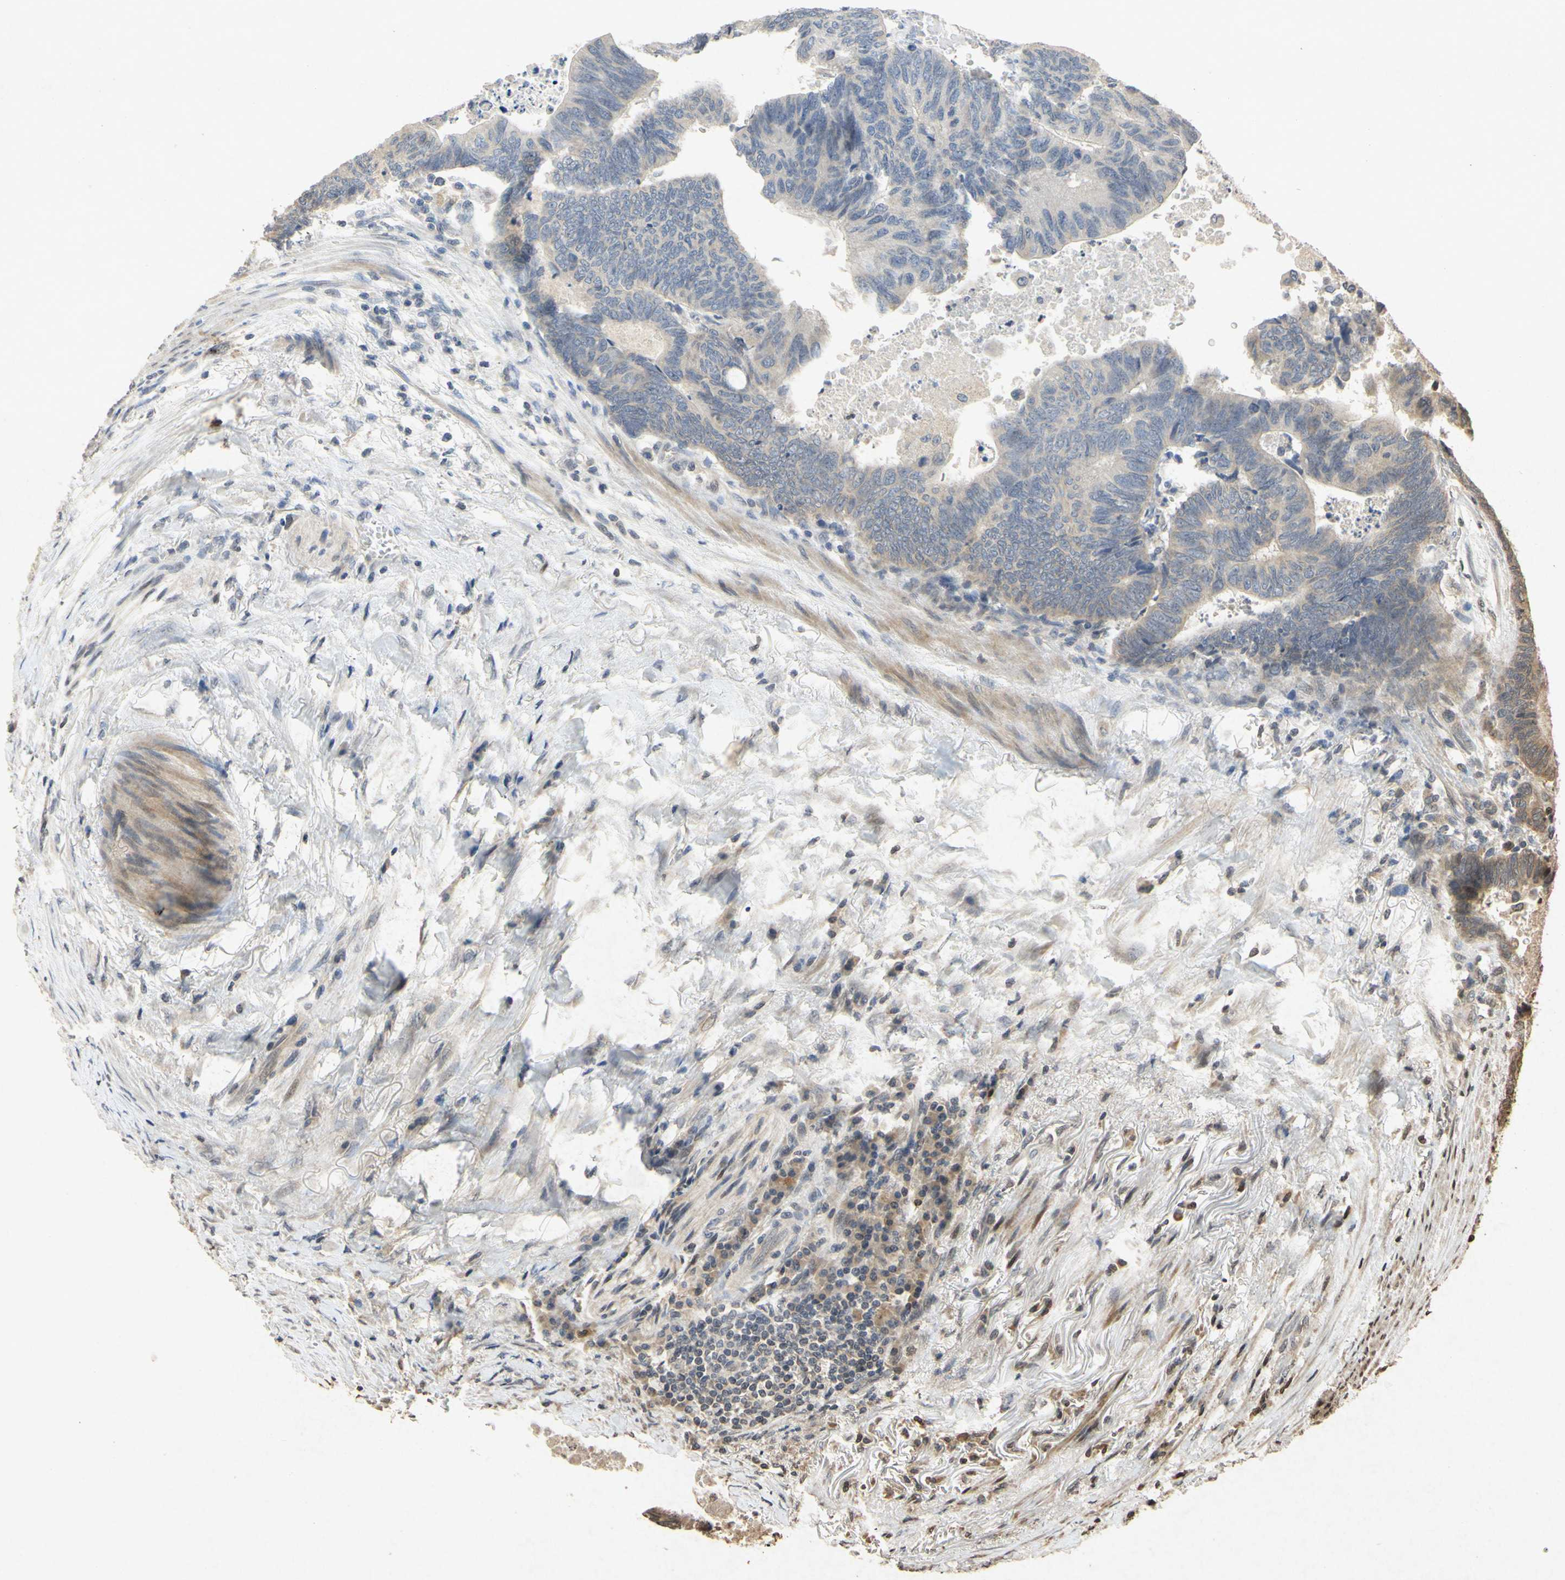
{"staining": {"intensity": "weak", "quantity": "25%-75%", "location": "cytoplasmic/membranous"}, "tissue": "colorectal cancer", "cell_type": "Tumor cells", "image_type": "cancer", "snomed": [{"axis": "morphology", "description": "Normal tissue, NOS"}, {"axis": "morphology", "description": "Adenocarcinoma, NOS"}, {"axis": "topography", "description": "Rectum"}, {"axis": "topography", "description": "Peripheral nerve tissue"}], "caption": "Brown immunohistochemical staining in human adenocarcinoma (colorectal) shows weak cytoplasmic/membranous expression in approximately 25%-75% of tumor cells.", "gene": "ATP6V1H", "patient": {"sex": "male", "age": 92}}